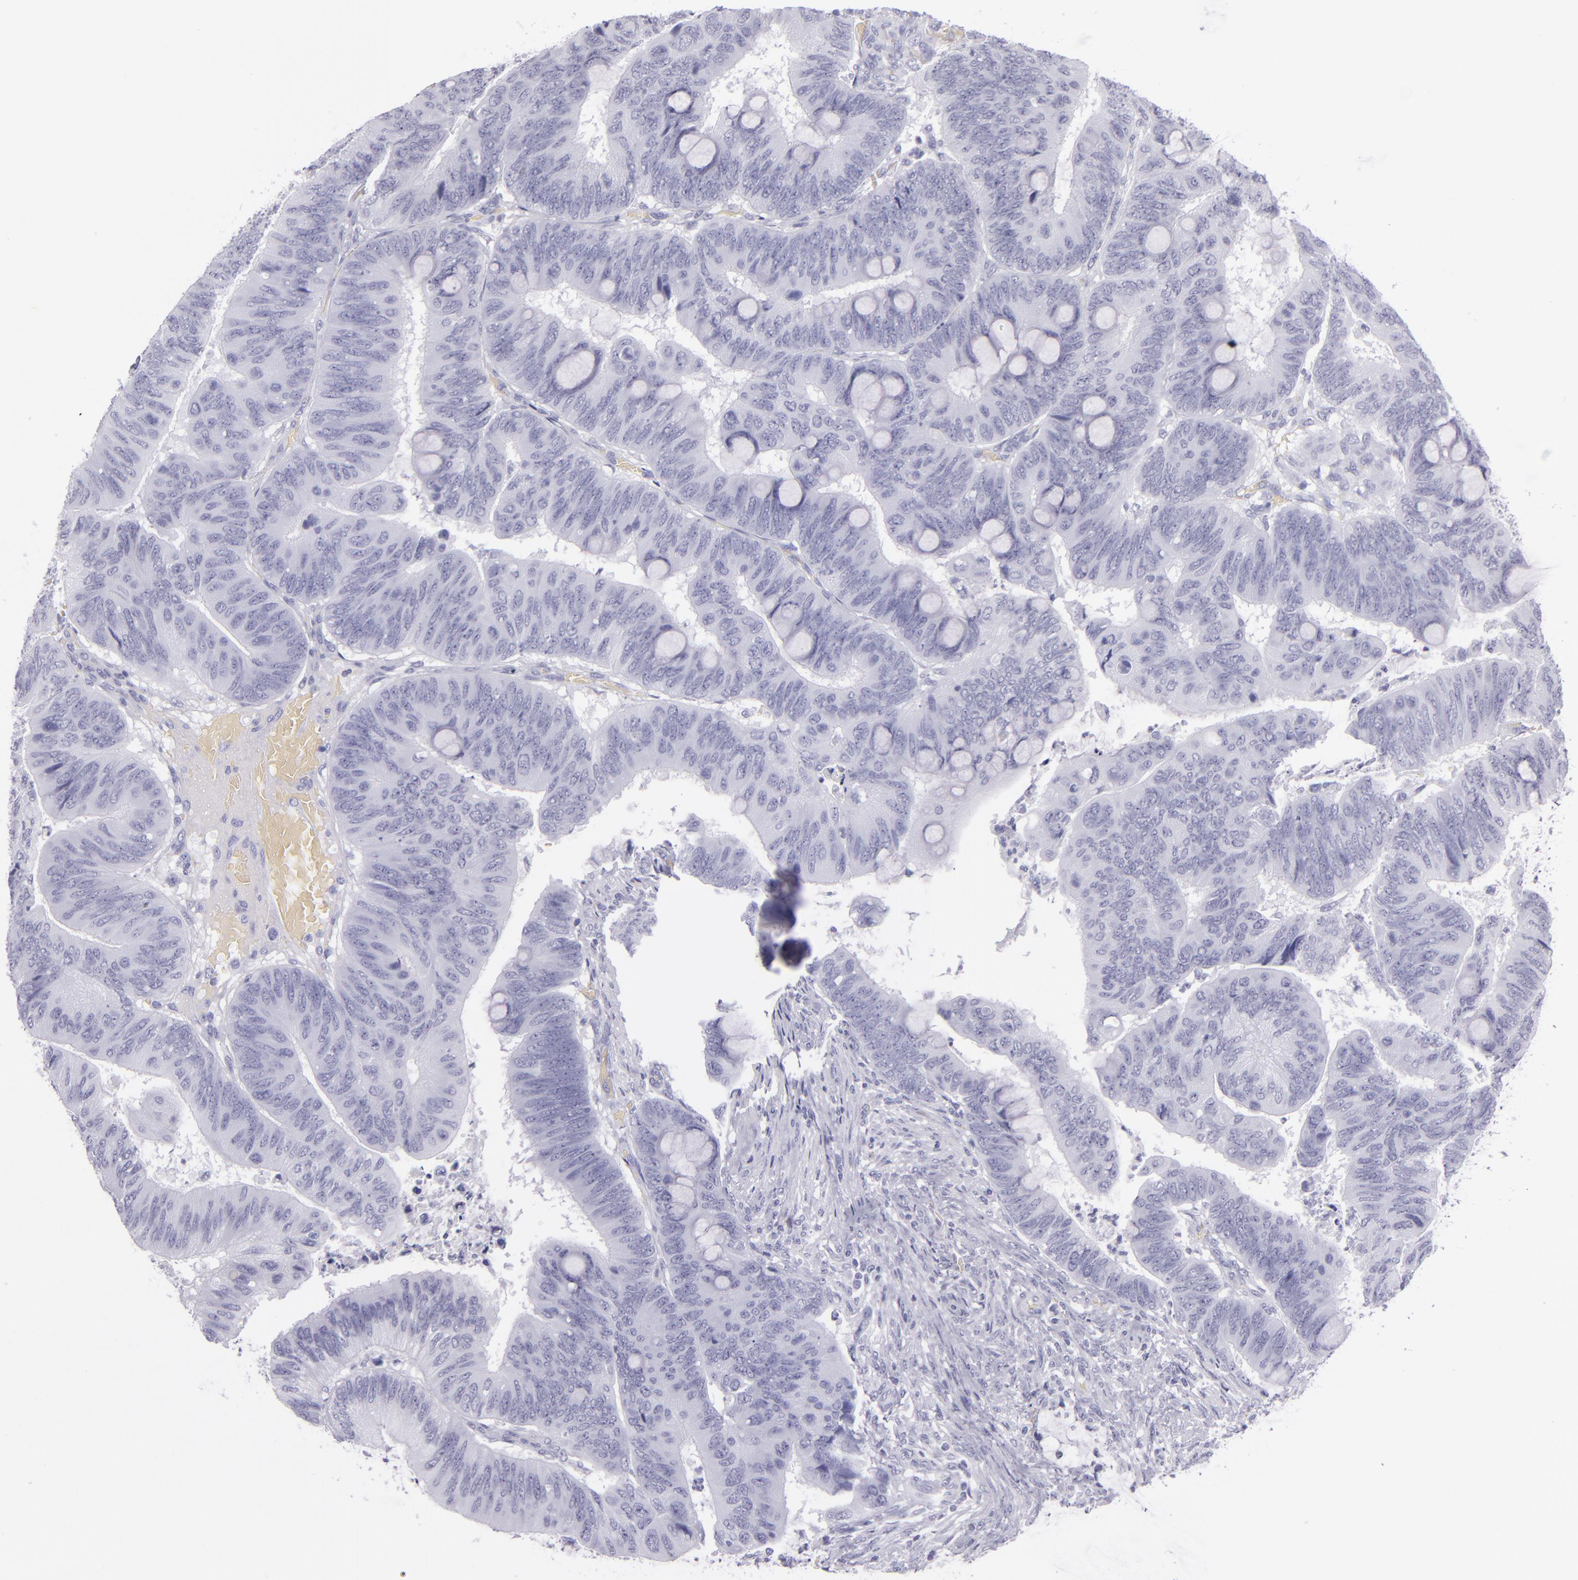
{"staining": {"intensity": "negative", "quantity": "none", "location": "none"}, "tissue": "colorectal cancer", "cell_type": "Tumor cells", "image_type": "cancer", "snomed": [{"axis": "morphology", "description": "Normal tissue, NOS"}, {"axis": "morphology", "description": "Adenocarcinoma, NOS"}, {"axis": "topography", "description": "Rectum"}], "caption": "The photomicrograph demonstrates no significant positivity in tumor cells of colorectal adenocarcinoma.", "gene": "CR2", "patient": {"sex": "male", "age": 92}}